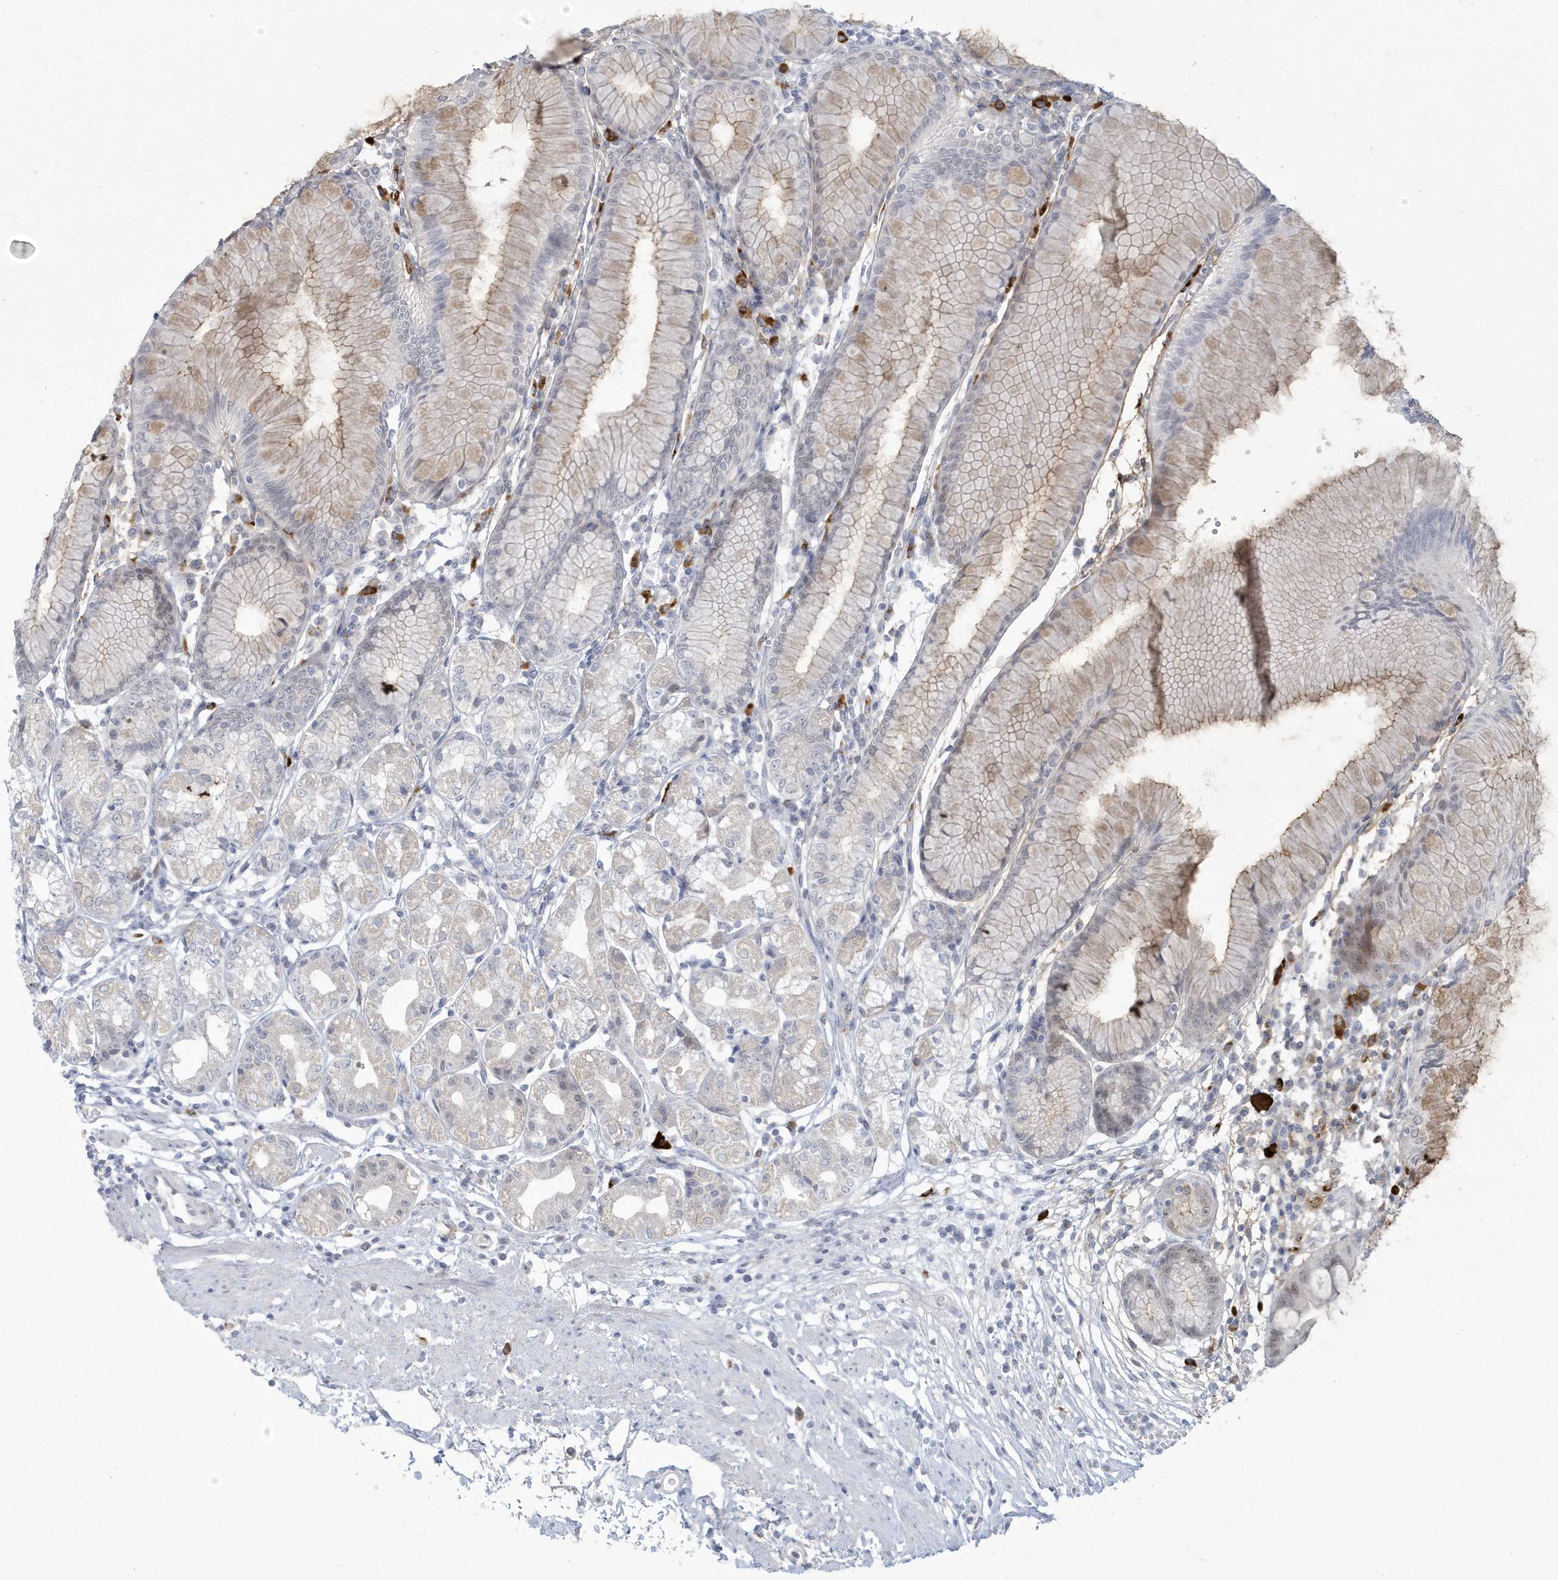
{"staining": {"intensity": "weak", "quantity": "<25%", "location": "cytoplasmic/membranous,nuclear"}, "tissue": "stomach", "cell_type": "Glandular cells", "image_type": "normal", "snomed": [{"axis": "morphology", "description": "Normal tissue, NOS"}, {"axis": "topography", "description": "Stomach"}], "caption": "Immunohistochemistry of unremarkable human stomach exhibits no staining in glandular cells.", "gene": "HERC6", "patient": {"sex": "female", "age": 57}}